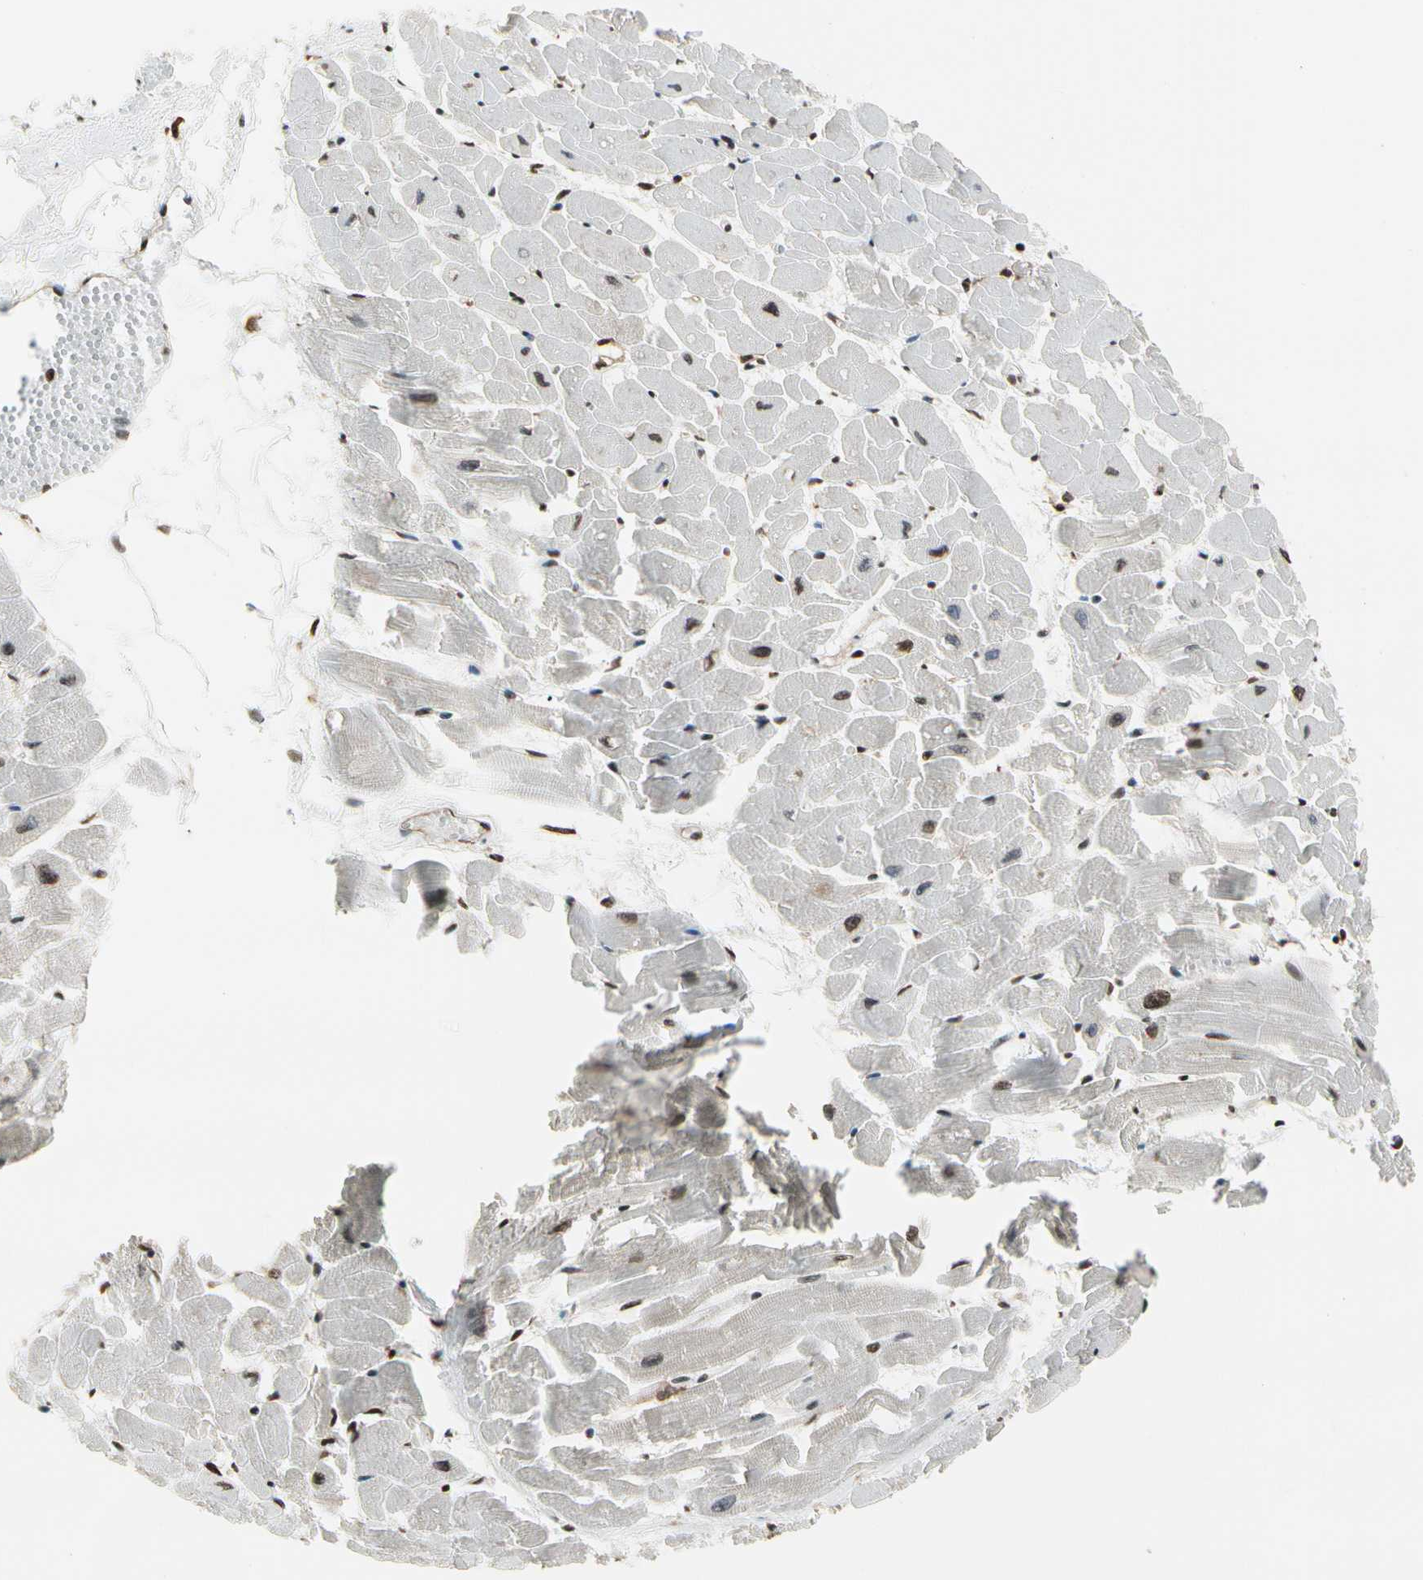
{"staining": {"intensity": "moderate", "quantity": "25%-75%", "location": "nuclear"}, "tissue": "heart muscle", "cell_type": "Cardiomyocytes", "image_type": "normal", "snomed": [{"axis": "morphology", "description": "Normal tissue, NOS"}, {"axis": "topography", "description": "Heart"}], "caption": "Heart muscle stained with DAB immunohistochemistry demonstrates medium levels of moderate nuclear positivity in about 25%-75% of cardiomyocytes. The staining was performed using DAB to visualize the protein expression in brown, while the nuclei were stained in blue with hematoxylin (Magnification: 20x).", "gene": "FER", "patient": {"sex": "female", "age": 19}}